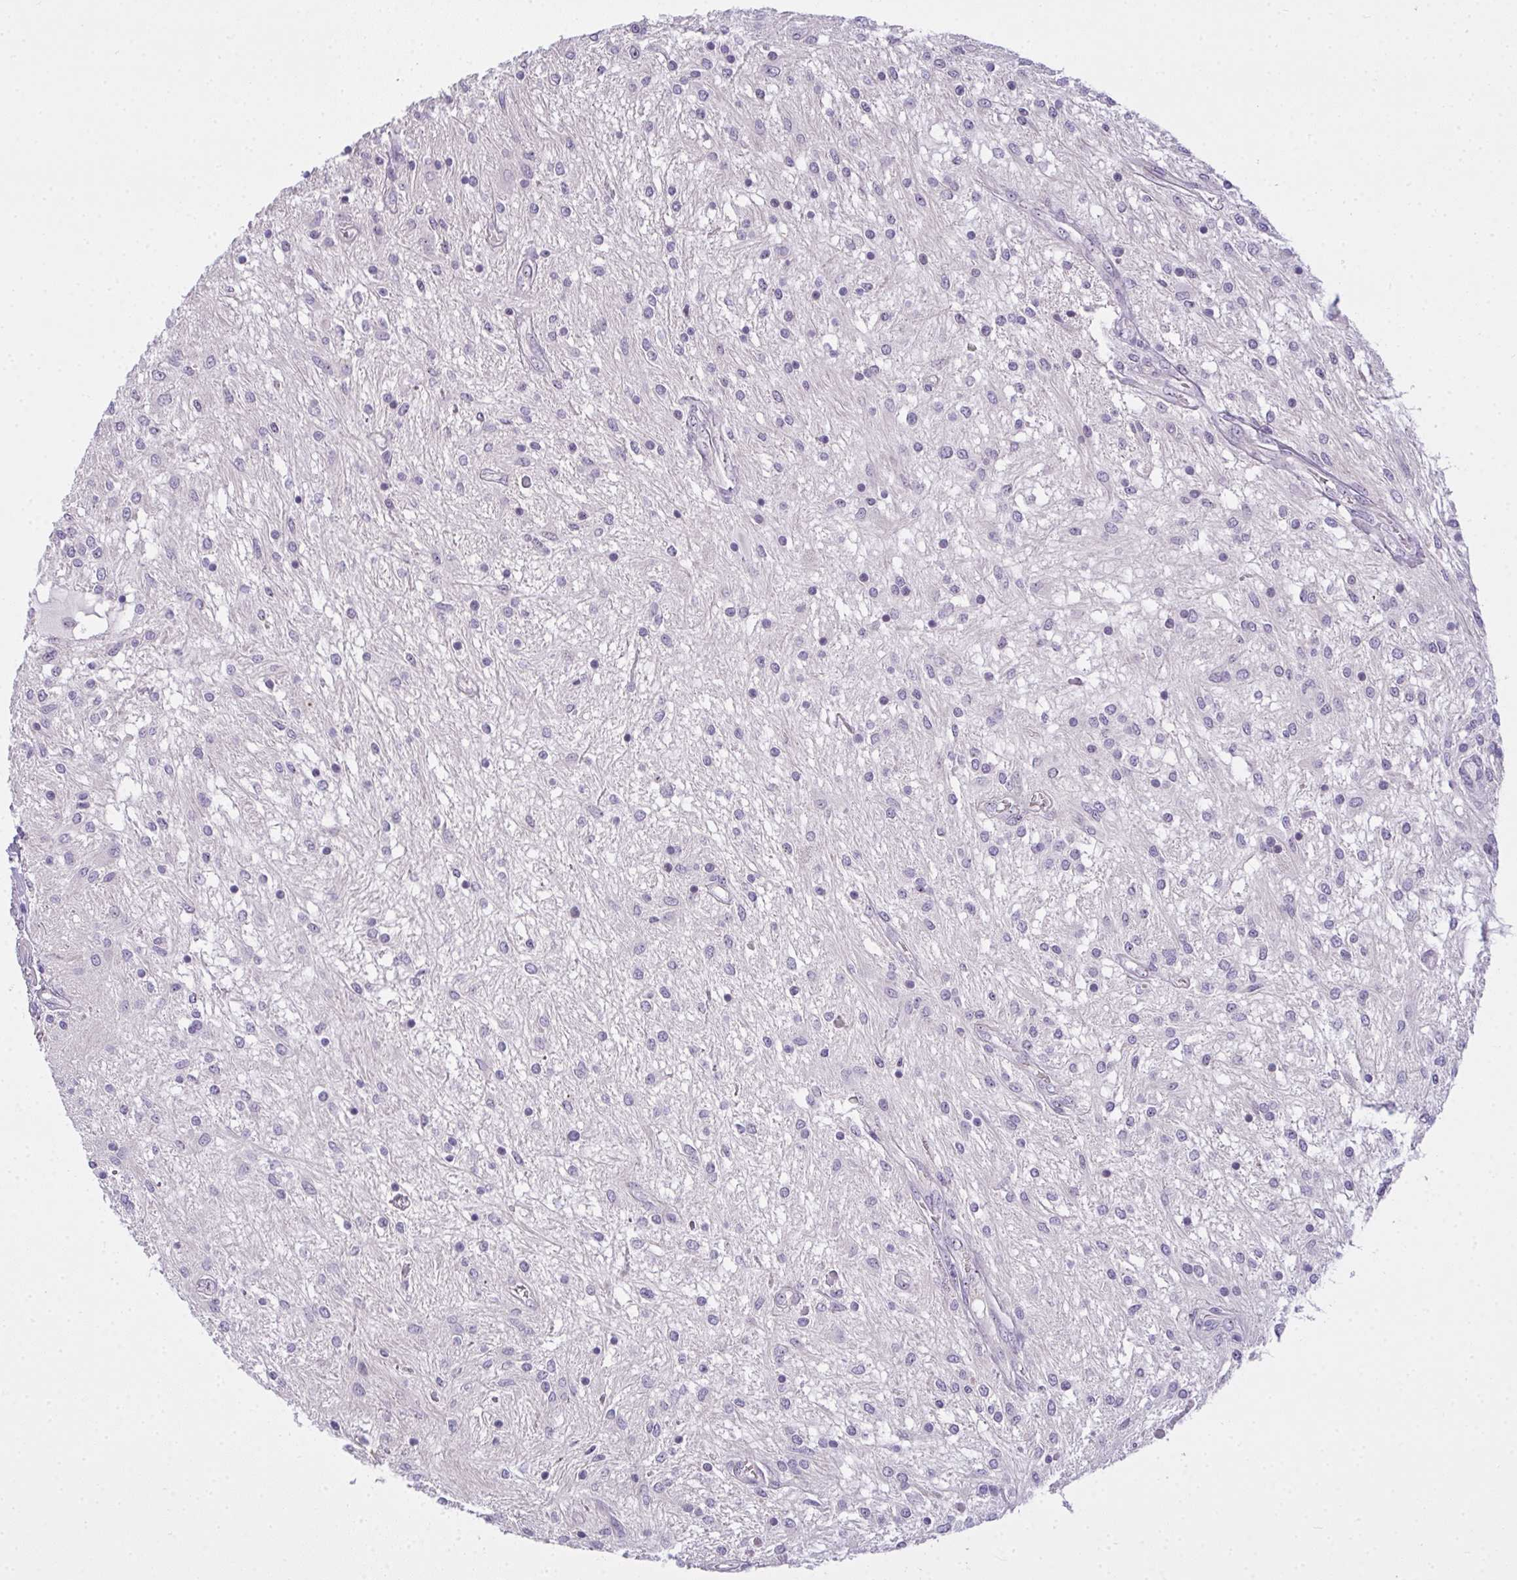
{"staining": {"intensity": "negative", "quantity": "none", "location": "none"}, "tissue": "glioma", "cell_type": "Tumor cells", "image_type": "cancer", "snomed": [{"axis": "morphology", "description": "Glioma, malignant, Low grade"}, {"axis": "topography", "description": "Cerebellum"}], "caption": "Photomicrograph shows no significant protein expression in tumor cells of glioma.", "gene": "NT5C1A", "patient": {"sex": "female", "age": 14}}